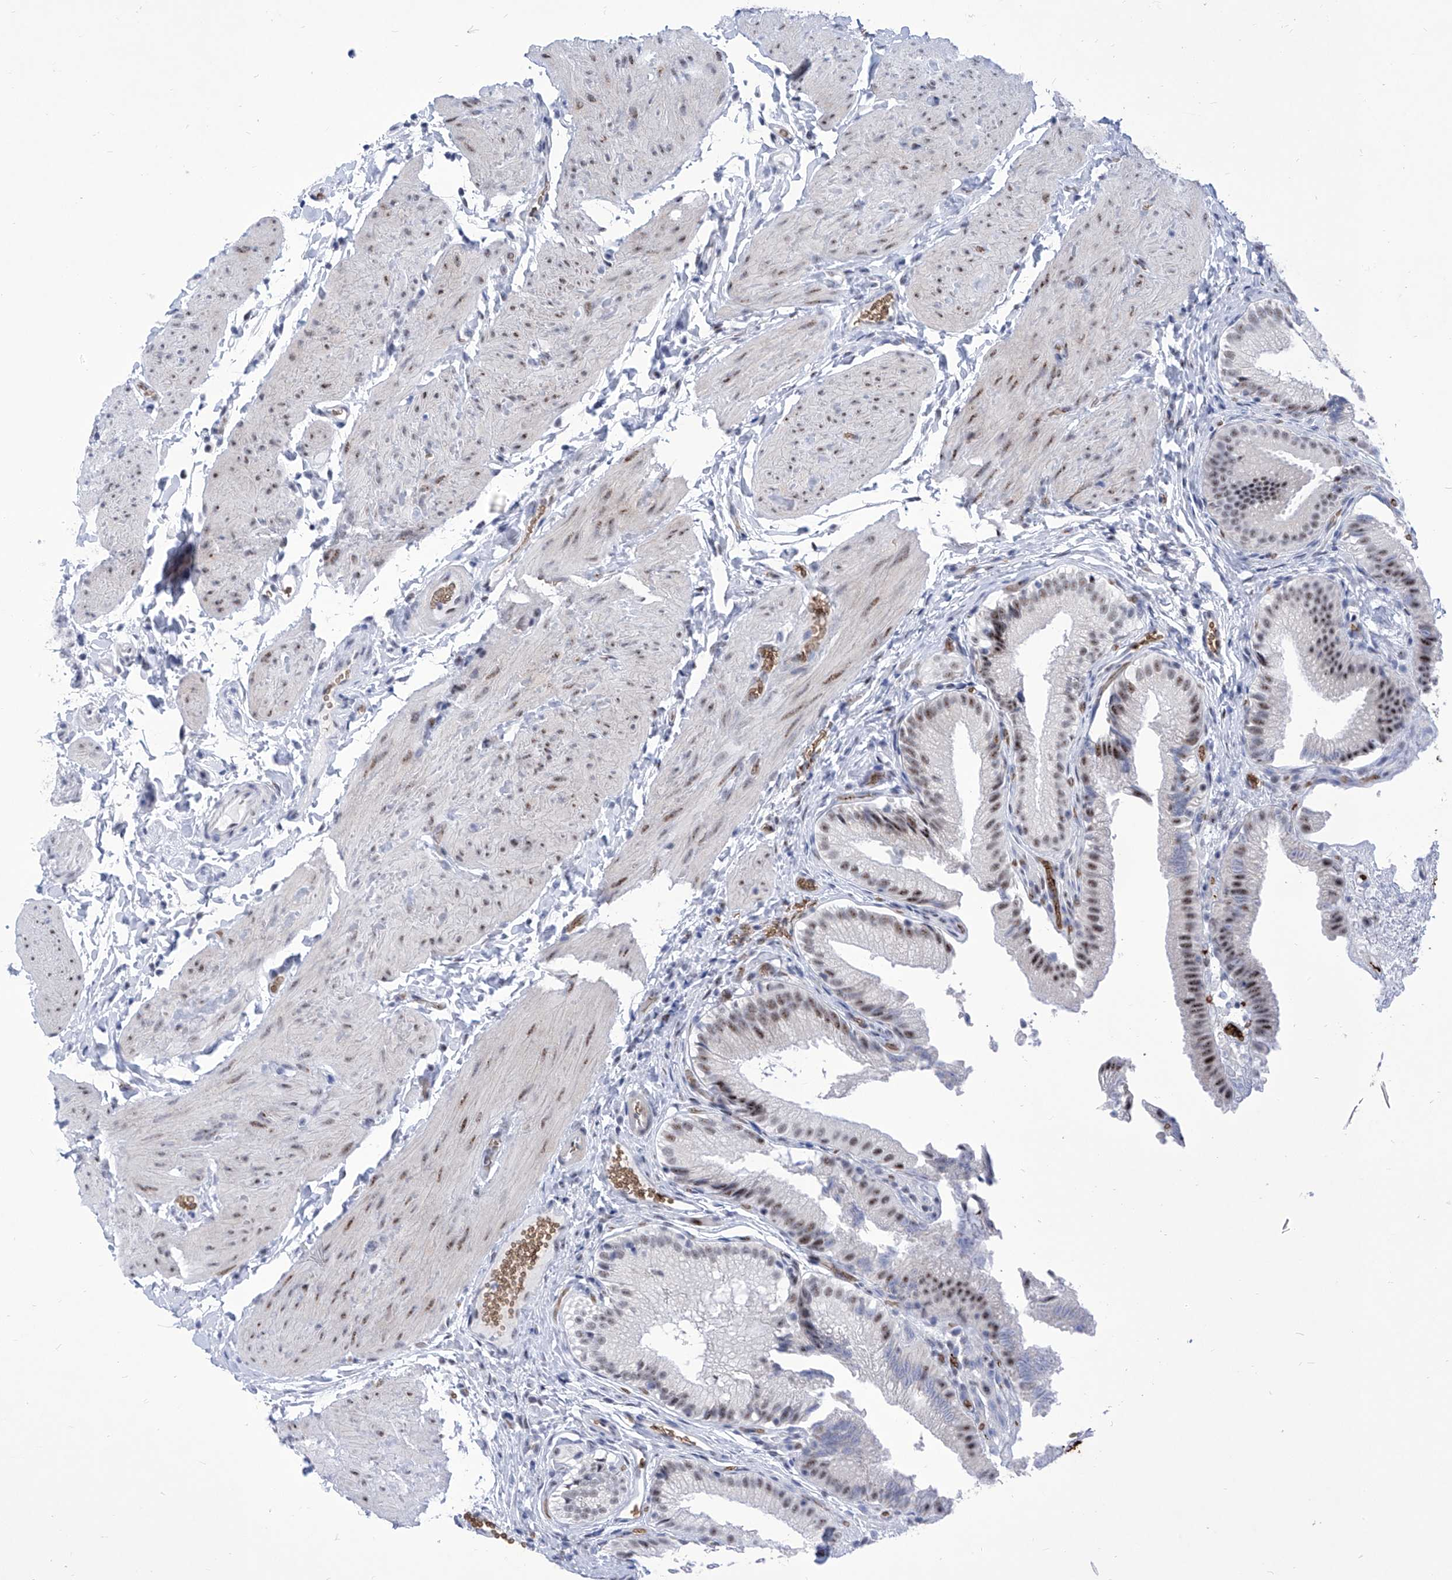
{"staining": {"intensity": "moderate", "quantity": "25%-75%", "location": "nuclear"}, "tissue": "gallbladder", "cell_type": "Glandular cells", "image_type": "normal", "snomed": [{"axis": "morphology", "description": "Normal tissue, NOS"}, {"axis": "topography", "description": "Gallbladder"}], "caption": "Protein analysis of unremarkable gallbladder shows moderate nuclear expression in about 25%-75% of glandular cells.", "gene": "SART1", "patient": {"sex": "female", "age": 30}}